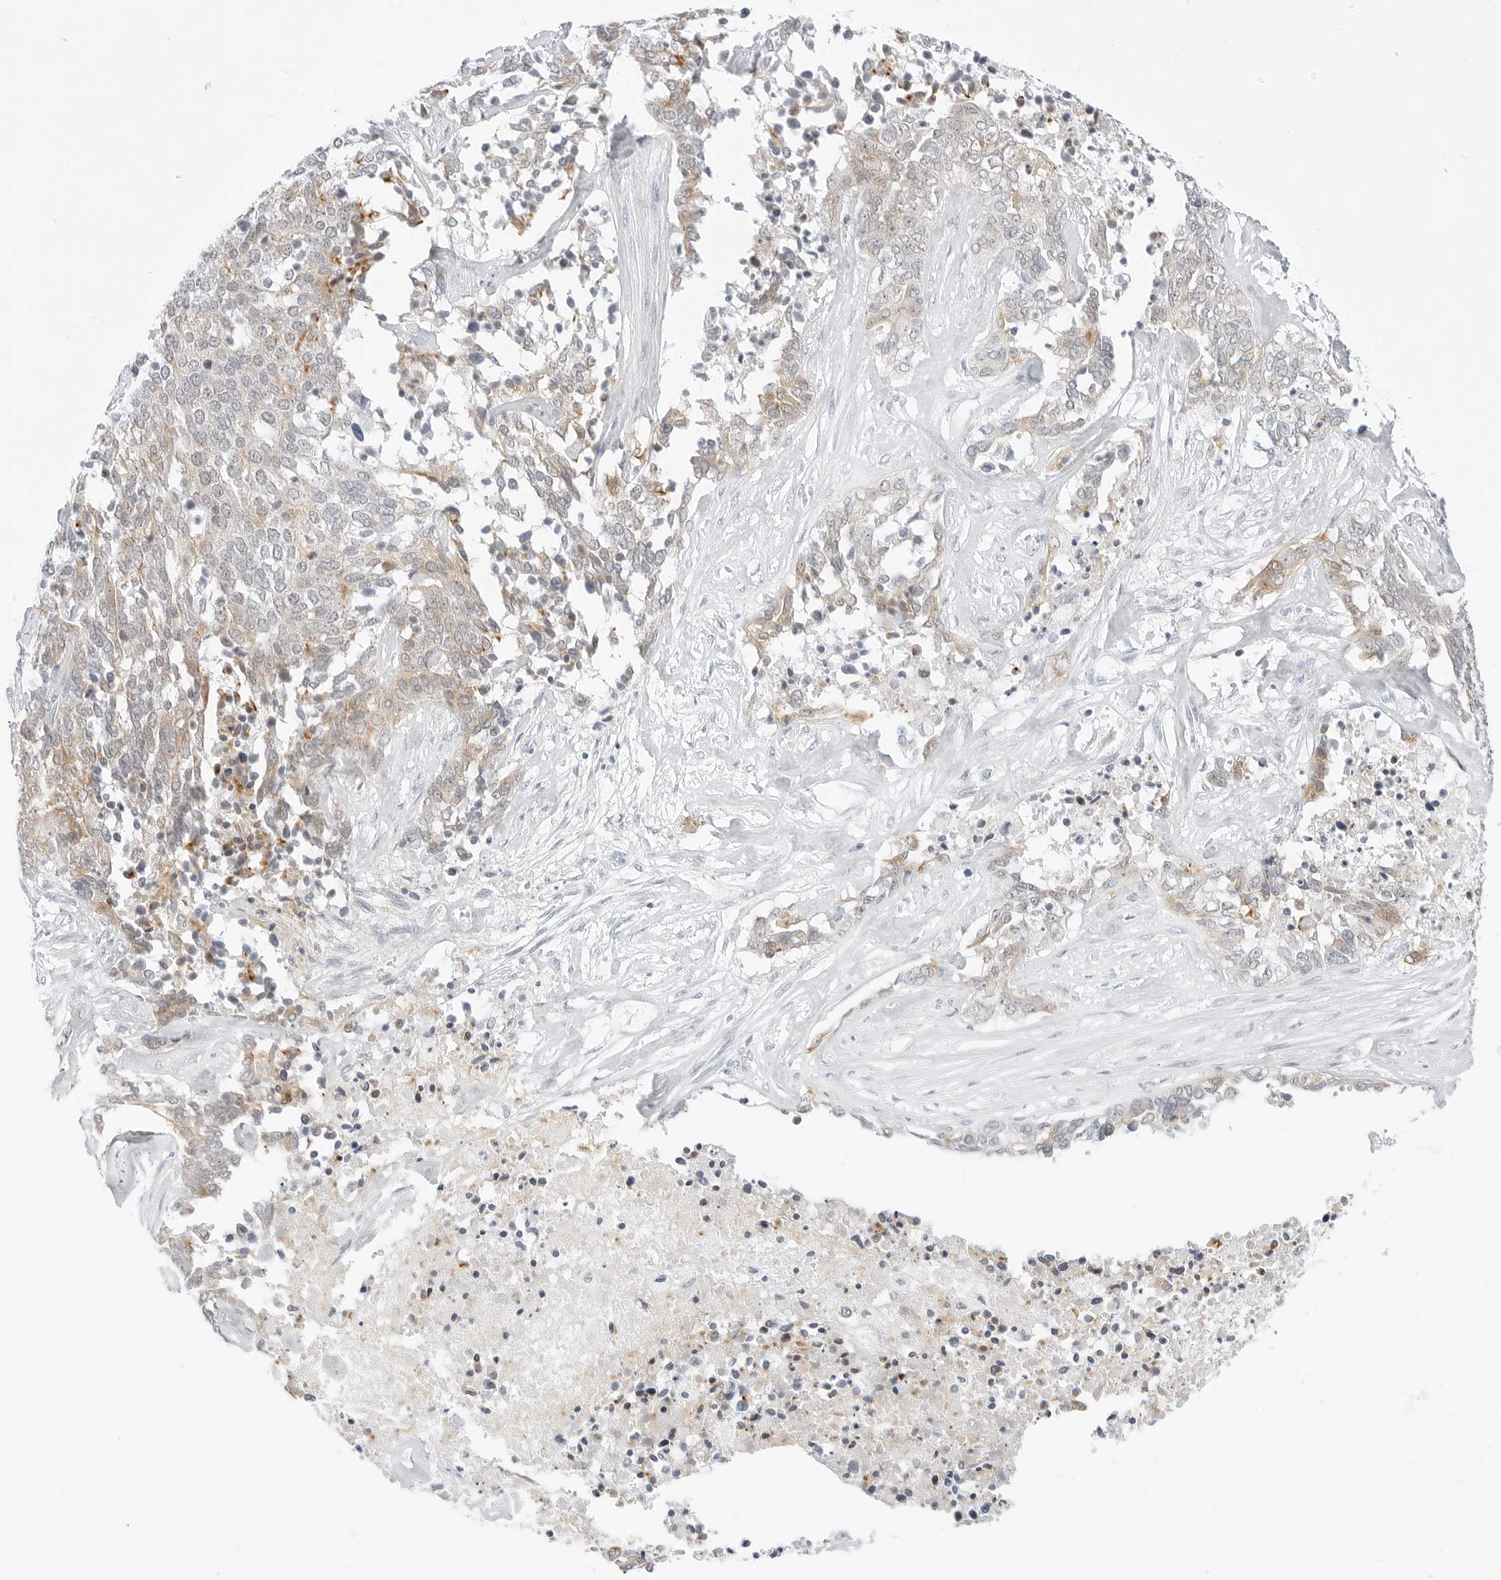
{"staining": {"intensity": "weak", "quantity": "25%-75%", "location": "cytoplasmic/membranous"}, "tissue": "ovarian cancer", "cell_type": "Tumor cells", "image_type": "cancer", "snomed": [{"axis": "morphology", "description": "Cystadenocarcinoma, serous, NOS"}, {"axis": "topography", "description": "Ovary"}], "caption": "IHC image of human serous cystadenocarcinoma (ovarian) stained for a protein (brown), which displays low levels of weak cytoplasmic/membranous expression in about 25%-75% of tumor cells.", "gene": "CCSAP", "patient": {"sex": "female", "age": 44}}